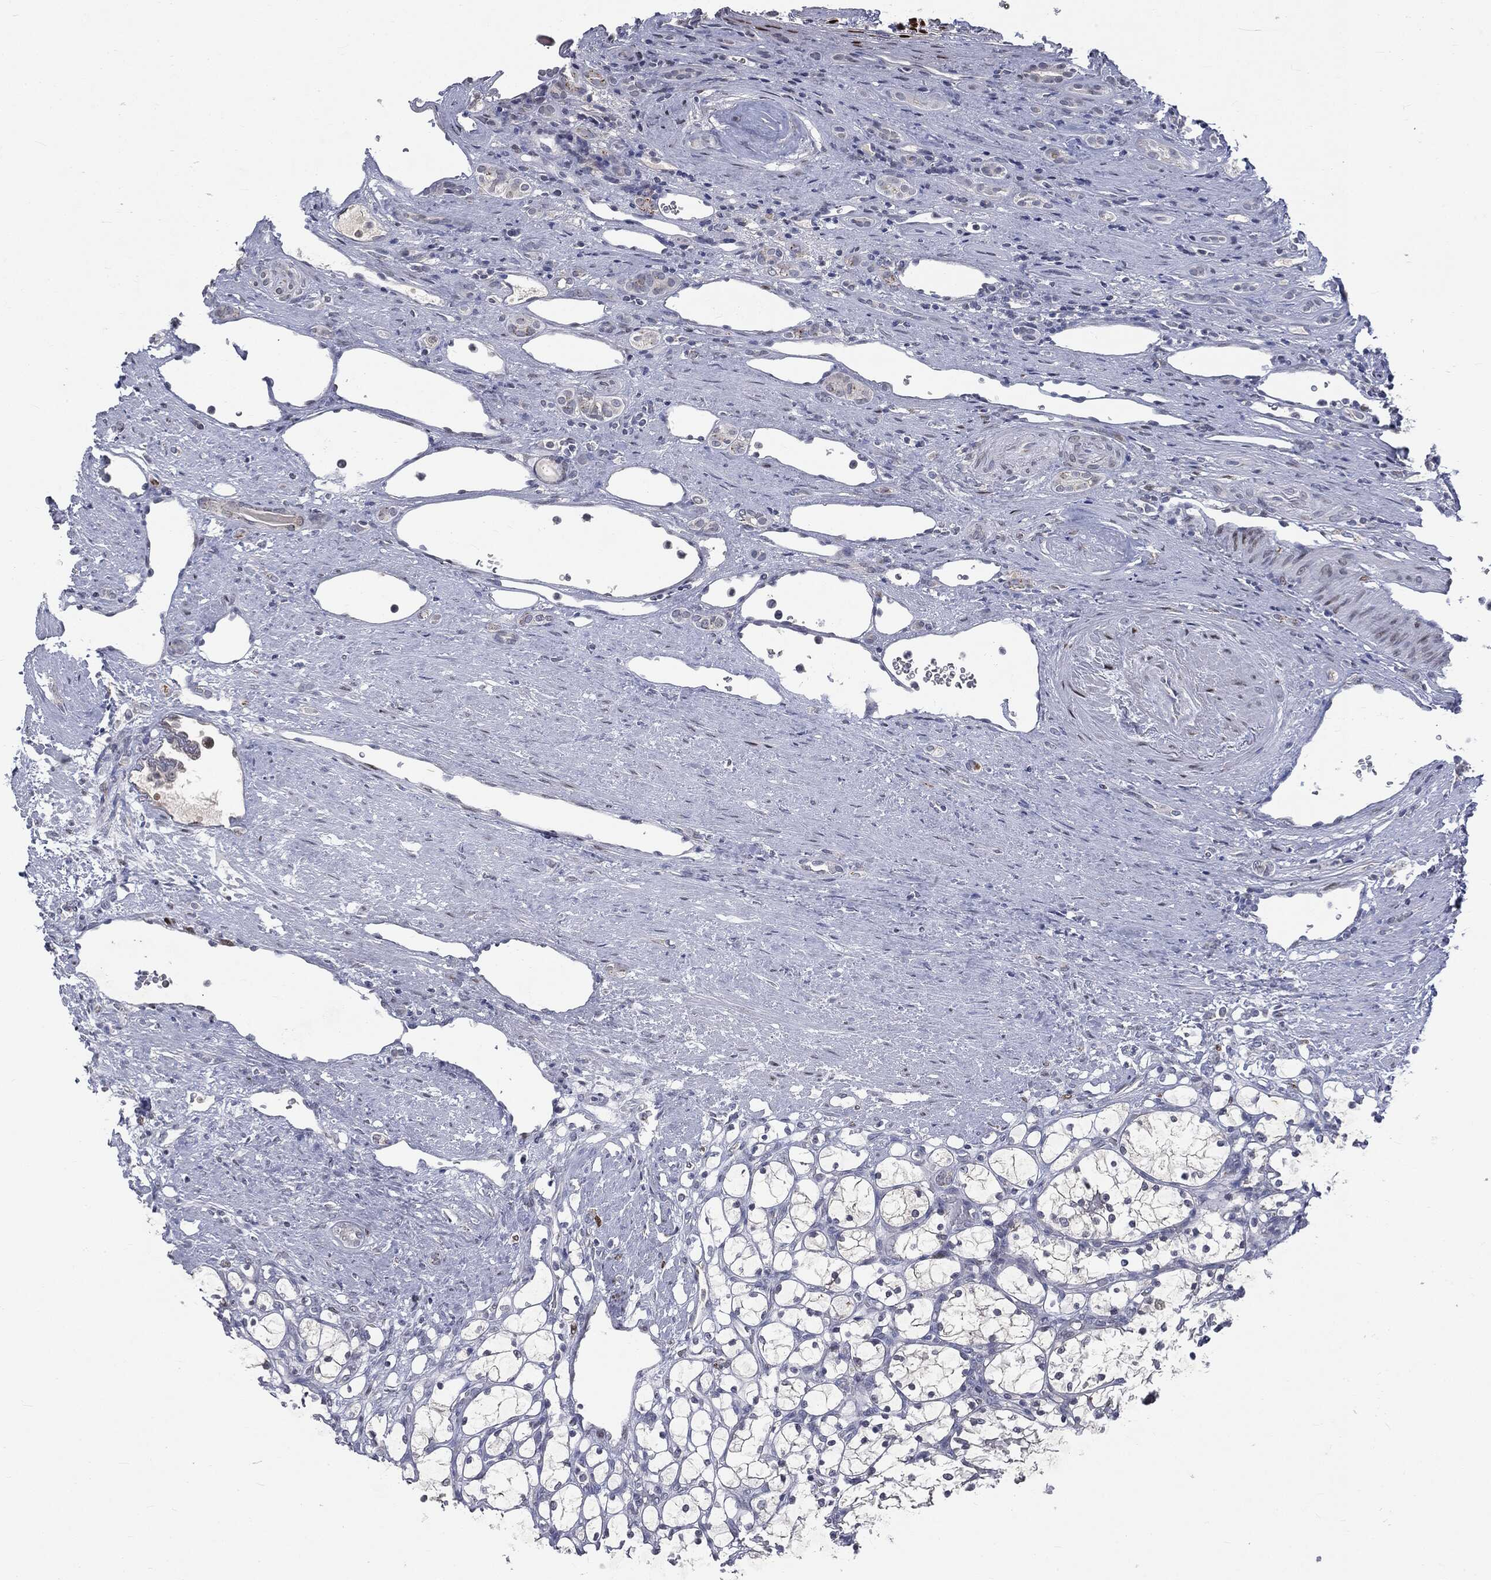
{"staining": {"intensity": "negative", "quantity": "none", "location": "none"}, "tissue": "renal cancer", "cell_type": "Tumor cells", "image_type": "cancer", "snomed": [{"axis": "morphology", "description": "Adenocarcinoma, NOS"}, {"axis": "topography", "description": "Kidney"}], "caption": "Protein analysis of renal cancer exhibits no significant staining in tumor cells. The staining is performed using DAB (3,3'-diaminobenzidine) brown chromogen with nuclei counter-stained in using hematoxylin.", "gene": "CASD1", "patient": {"sex": "female", "age": 69}}